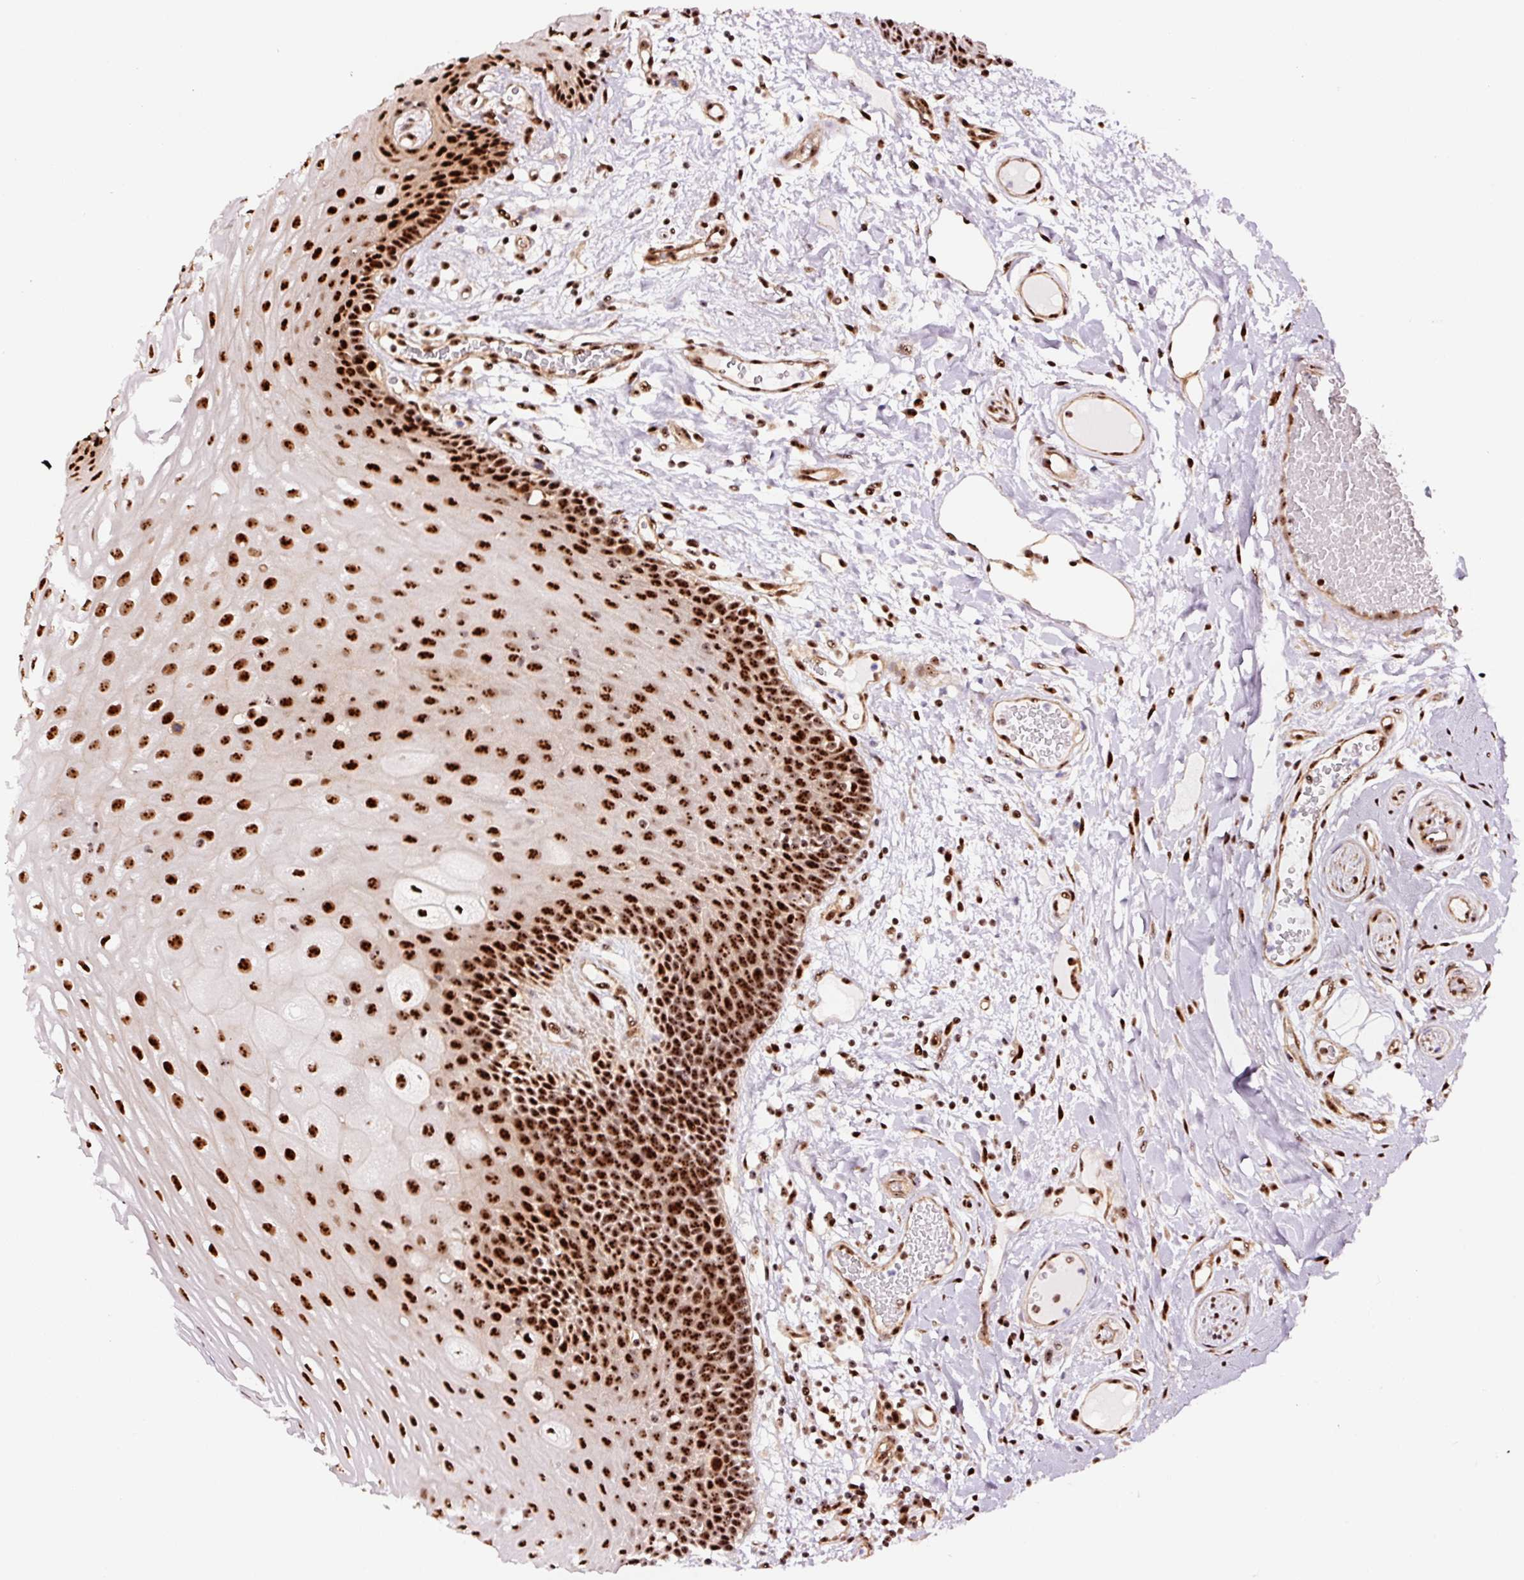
{"staining": {"intensity": "strong", "quantity": ">75%", "location": "nuclear"}, "tissue": "oral mucosa", "cell_type": "Squamous epithelial cells", "image_type": "normal", "snomed": [{"axis": "morphology", "description": "Normal tissue, NOS"}, {"axis": "topography", "description": "Oral tissue"}, {"axis": "topography", "description": "Tounge, NOS"}], "caption": "Protein expression analysis of normal human oral mucosa reveals strong nuclear staining in approximately >75% of squamous epithelial cells. Immunohistochemistry (ihc) stains the protein in brown and the nuclei are stained blue.", "gene": "GNL3", "patient": {"sex": "female", "age": 60}}